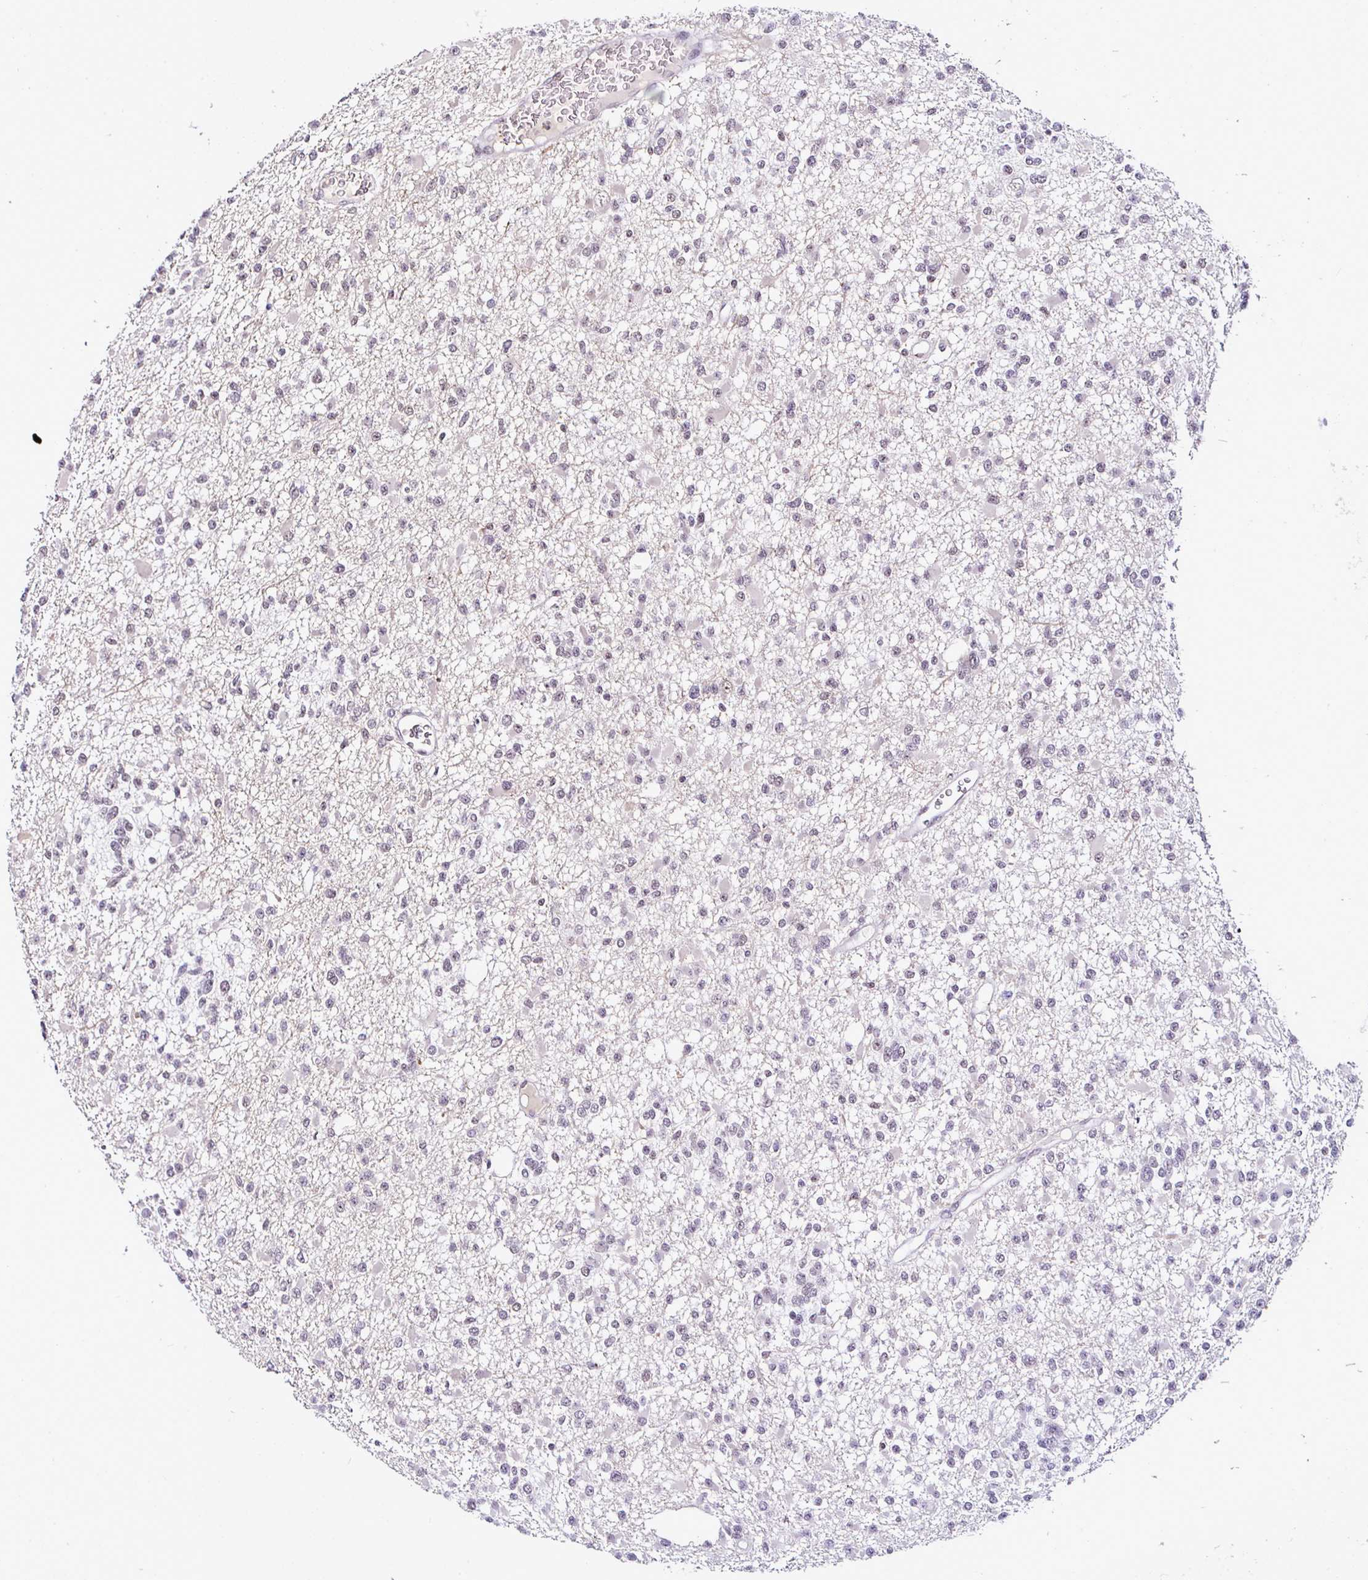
{"staining": {"intensity": "negative", "quantity": "none", "location": "none"}, "tissue": "glioma", "cell_type": "Tumor cells", "image_type": "cancer", "snomed": [{"axis": "morphology", "description": "Glioma, malignant, Low grade"}, {"axis": "topography", "description": "Brain"}], "caption": "A high-resolution micrograph shows immunohistochemistry (IHC) staining of glioma, which displays no significant expression in tumor cells.", "gene": "PTPN2", "patient": {"sex": "female", "age": 22}}